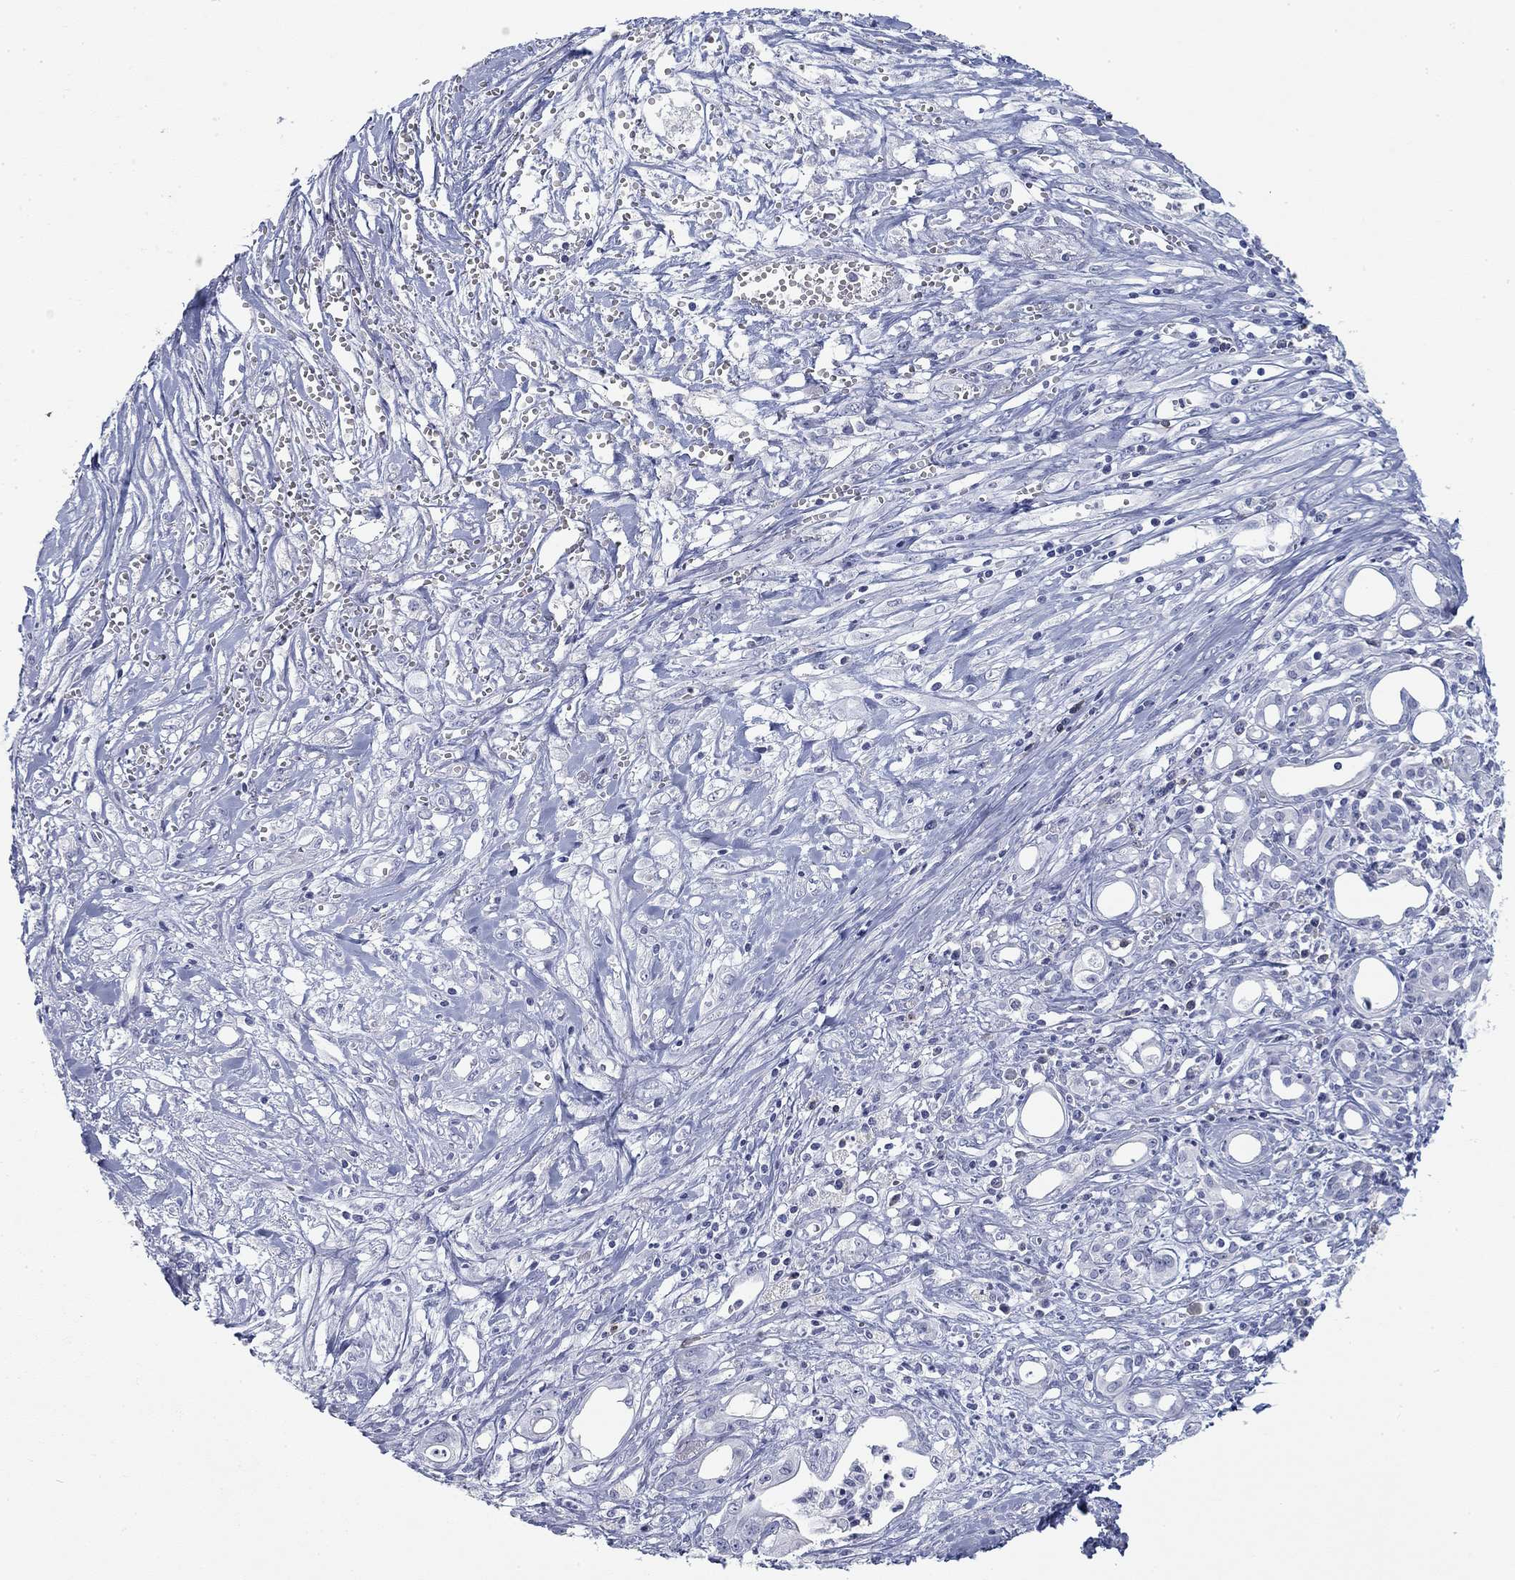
{"staining": {"intensity": "negative", "quantity": "none", "location": "none"}, "tissue": "pancreatic cancer", "cell_type": "Tumor cells", "image_type": "cancer", "snomed": [{"axis": "morphology", "description": "Adenocarcinoma, NOS"}, {"axis": "topography", "description": "Pancreas"}], "caption": "This photomicrograph is of adenocarcinoma (pancreatic) stained with IHC to label a protein in brown with the nuclei are counter-stained blue. There is no expression in tumor cells.", "gene": "CD79B", "patient": {"sex": "male", "age": 71}}